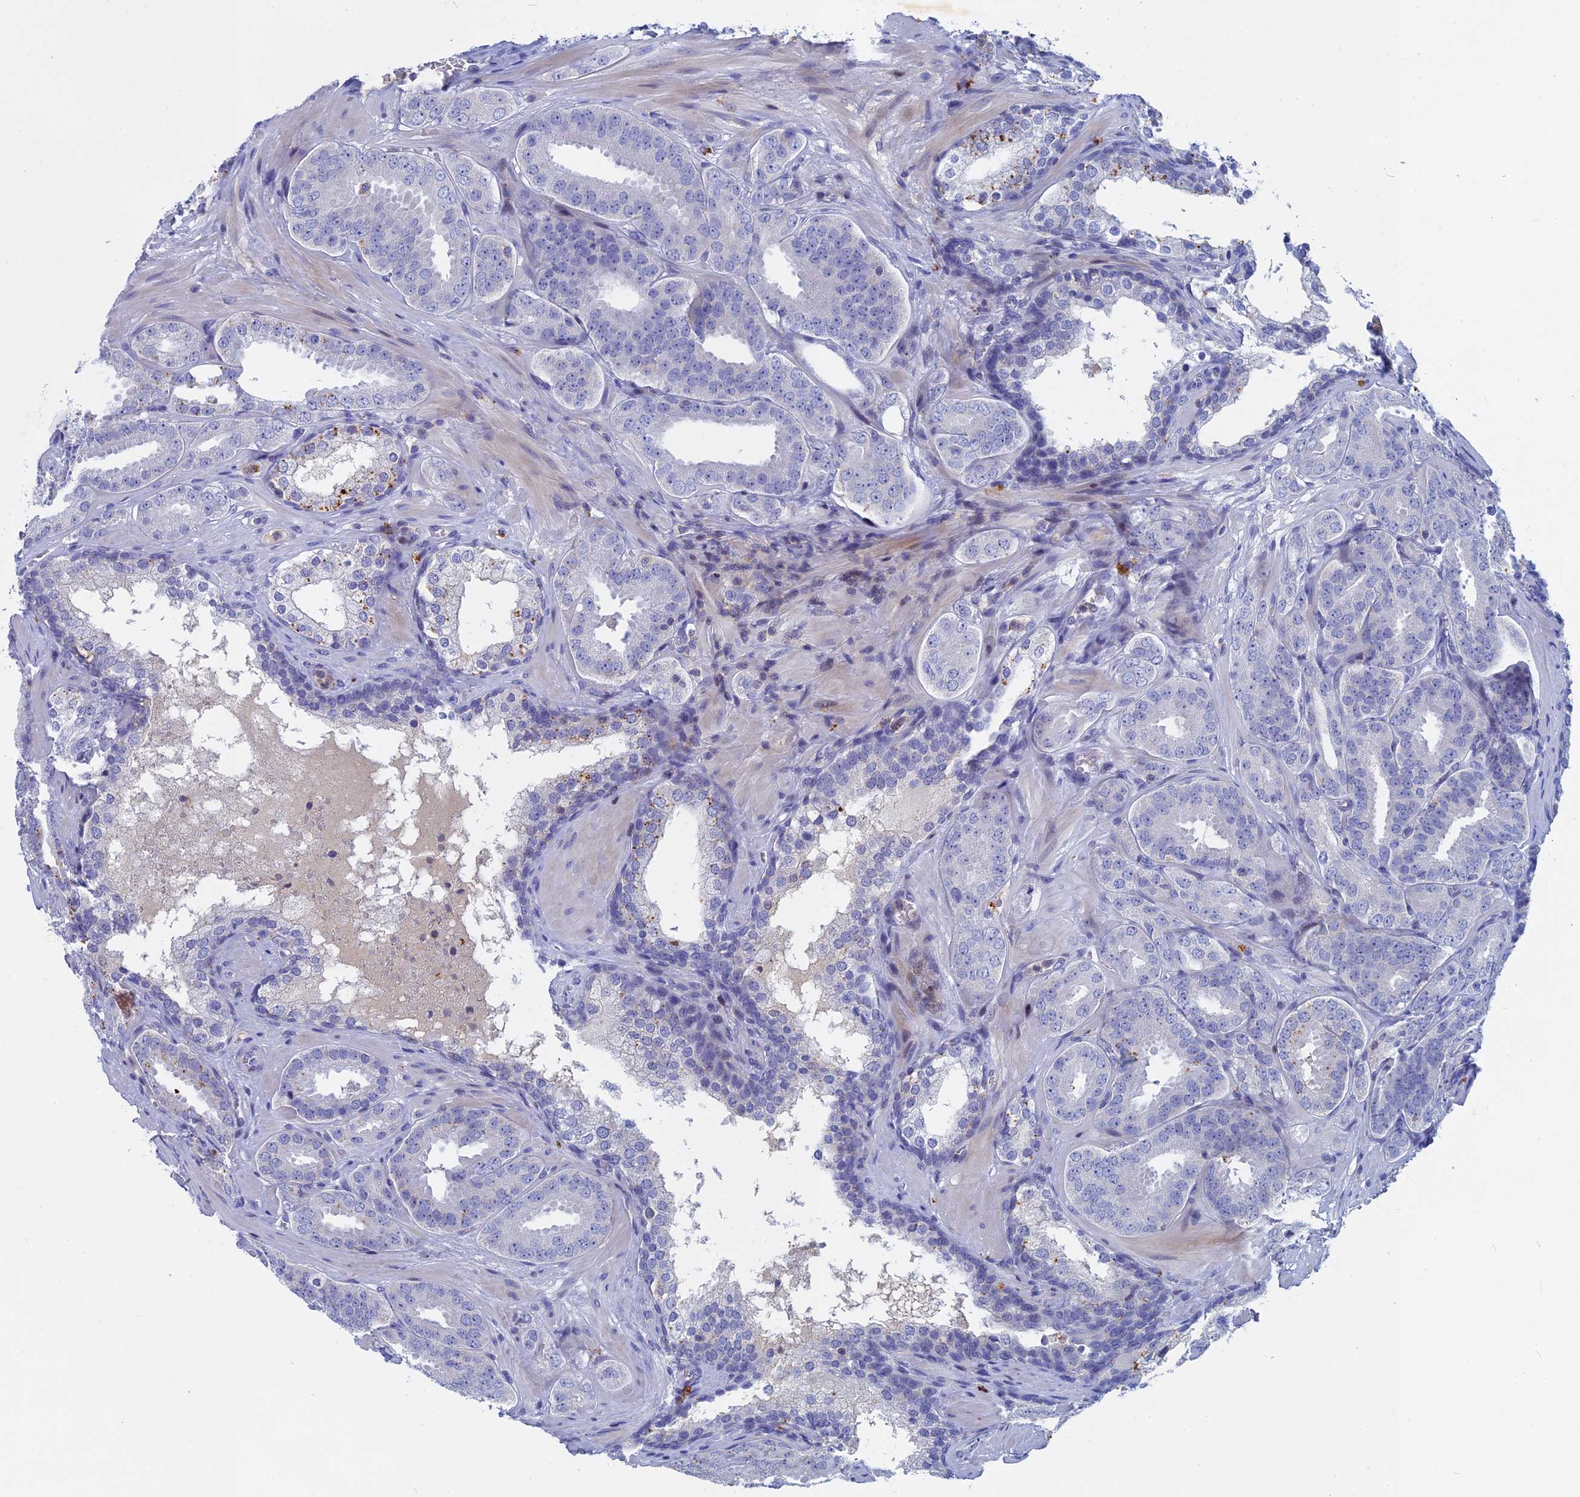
{"staining": {"intensity": "negative", "quantity": "none", "location": "none"}, "tissue": "prostate cancer", "cell_type": "Tumor cells", "image_type": "cancer", "snomed": [{"axis": "morphology", "description": "Adenocarcinoma, High grade"}, {"axis": "topography", "description": "Prostate"}], "caption": "Image shows no significant protein positivity in tumor cells of prostate cancer.", "gene": "ACP7", "patient": {"sex": "male", "age": 63}}